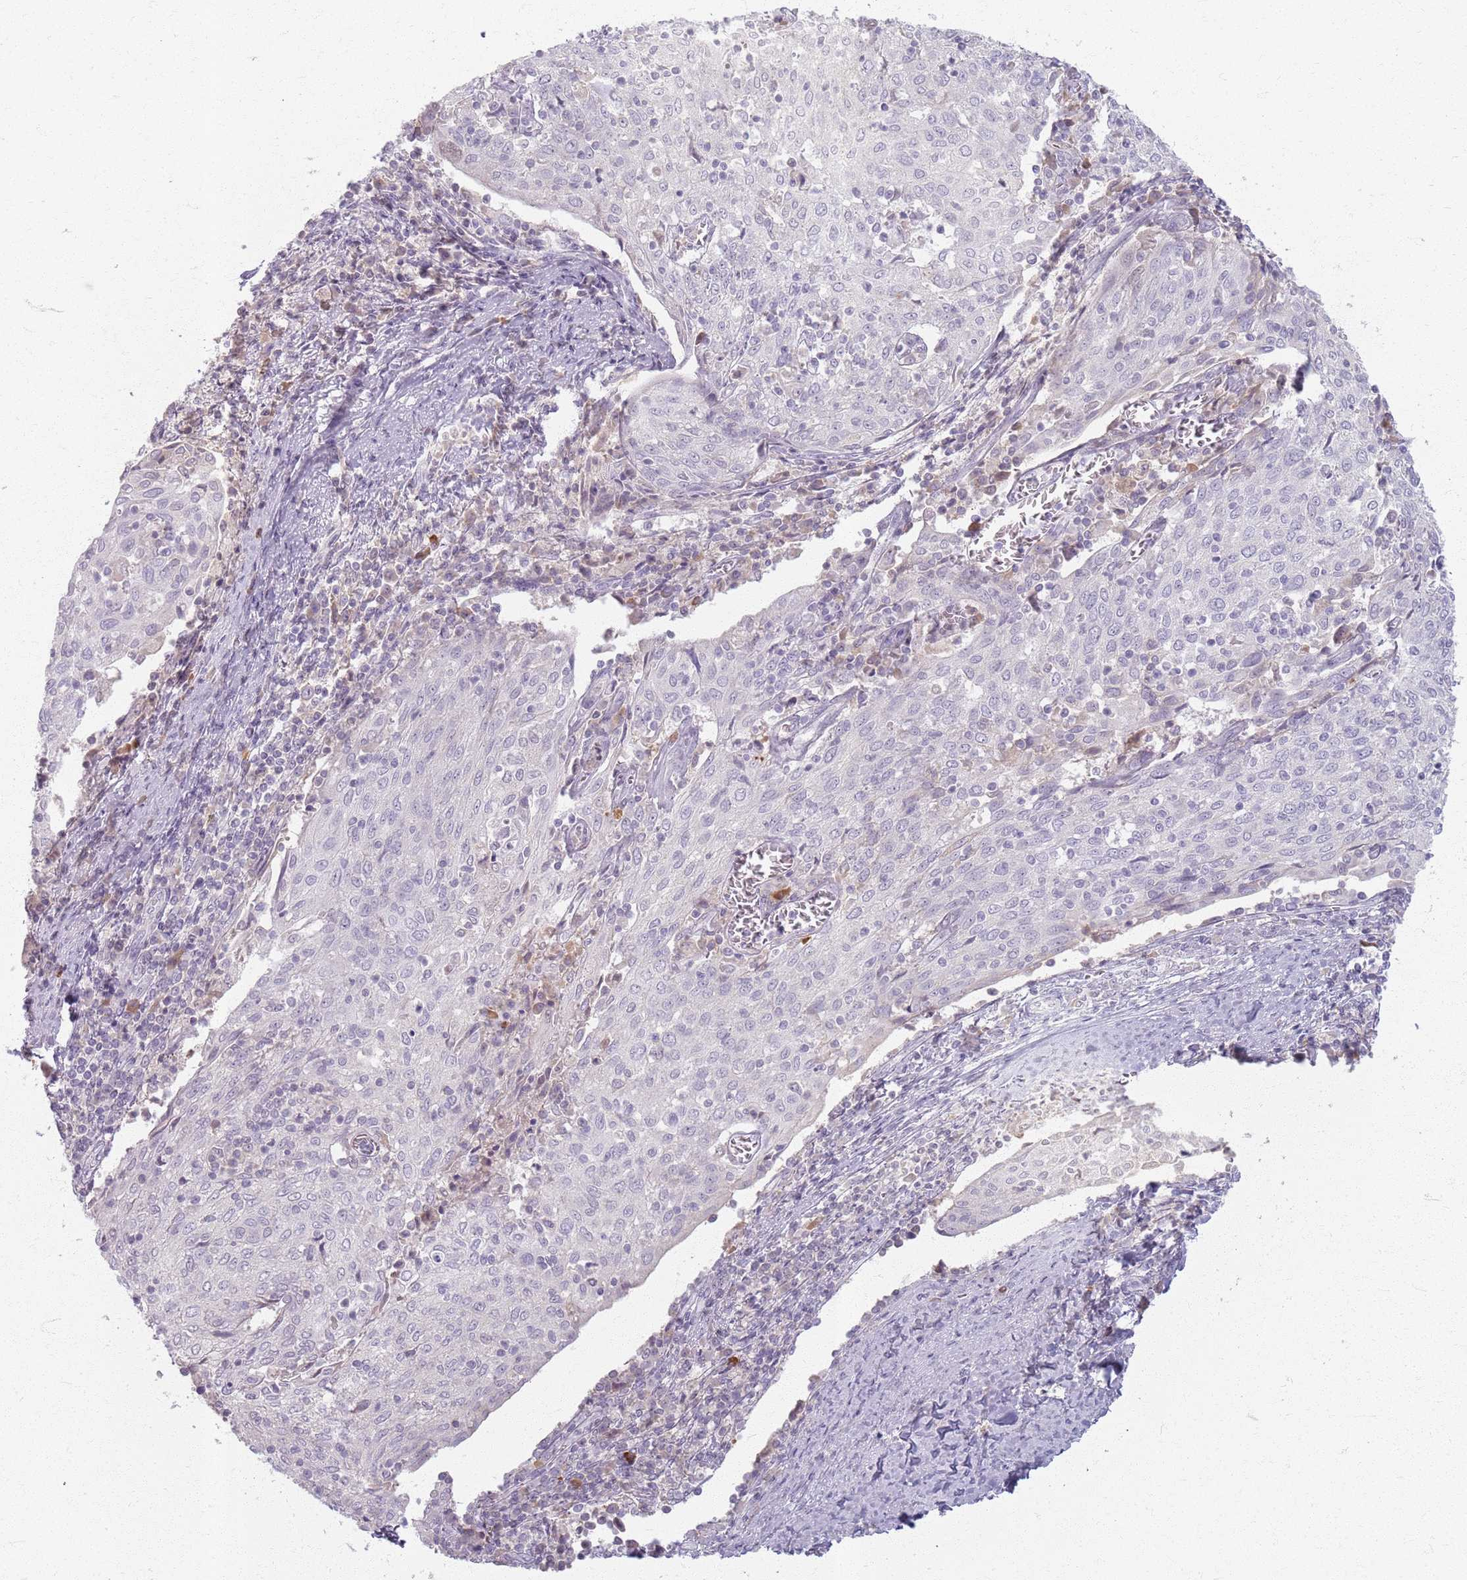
{"staining": {"intensity": "negative", "quantity": "none", "location": "none"}, "tissue": "cervical cancer", "cell_type": "Tumor cells", "image_type": "cancer", "snomed": [{"axis": "morphology", "description": "Squamous cell carcinoma, NOS"}, {"axis": "topography", "description": "Cervix"}], "caption": "A histopathology image of cervical squamous cell carcinoma stained for a protein shows no brown staining in tumor cells. (Stains: DAB (3,3'-diaminobenzidine) immunohistochemistry (IHC) with hematoxylin counter stain, Microscopy: brightfield microscopy at high magnification).", "gene": "CRIPT", "patient": {"sex": "female", "age": 52}}